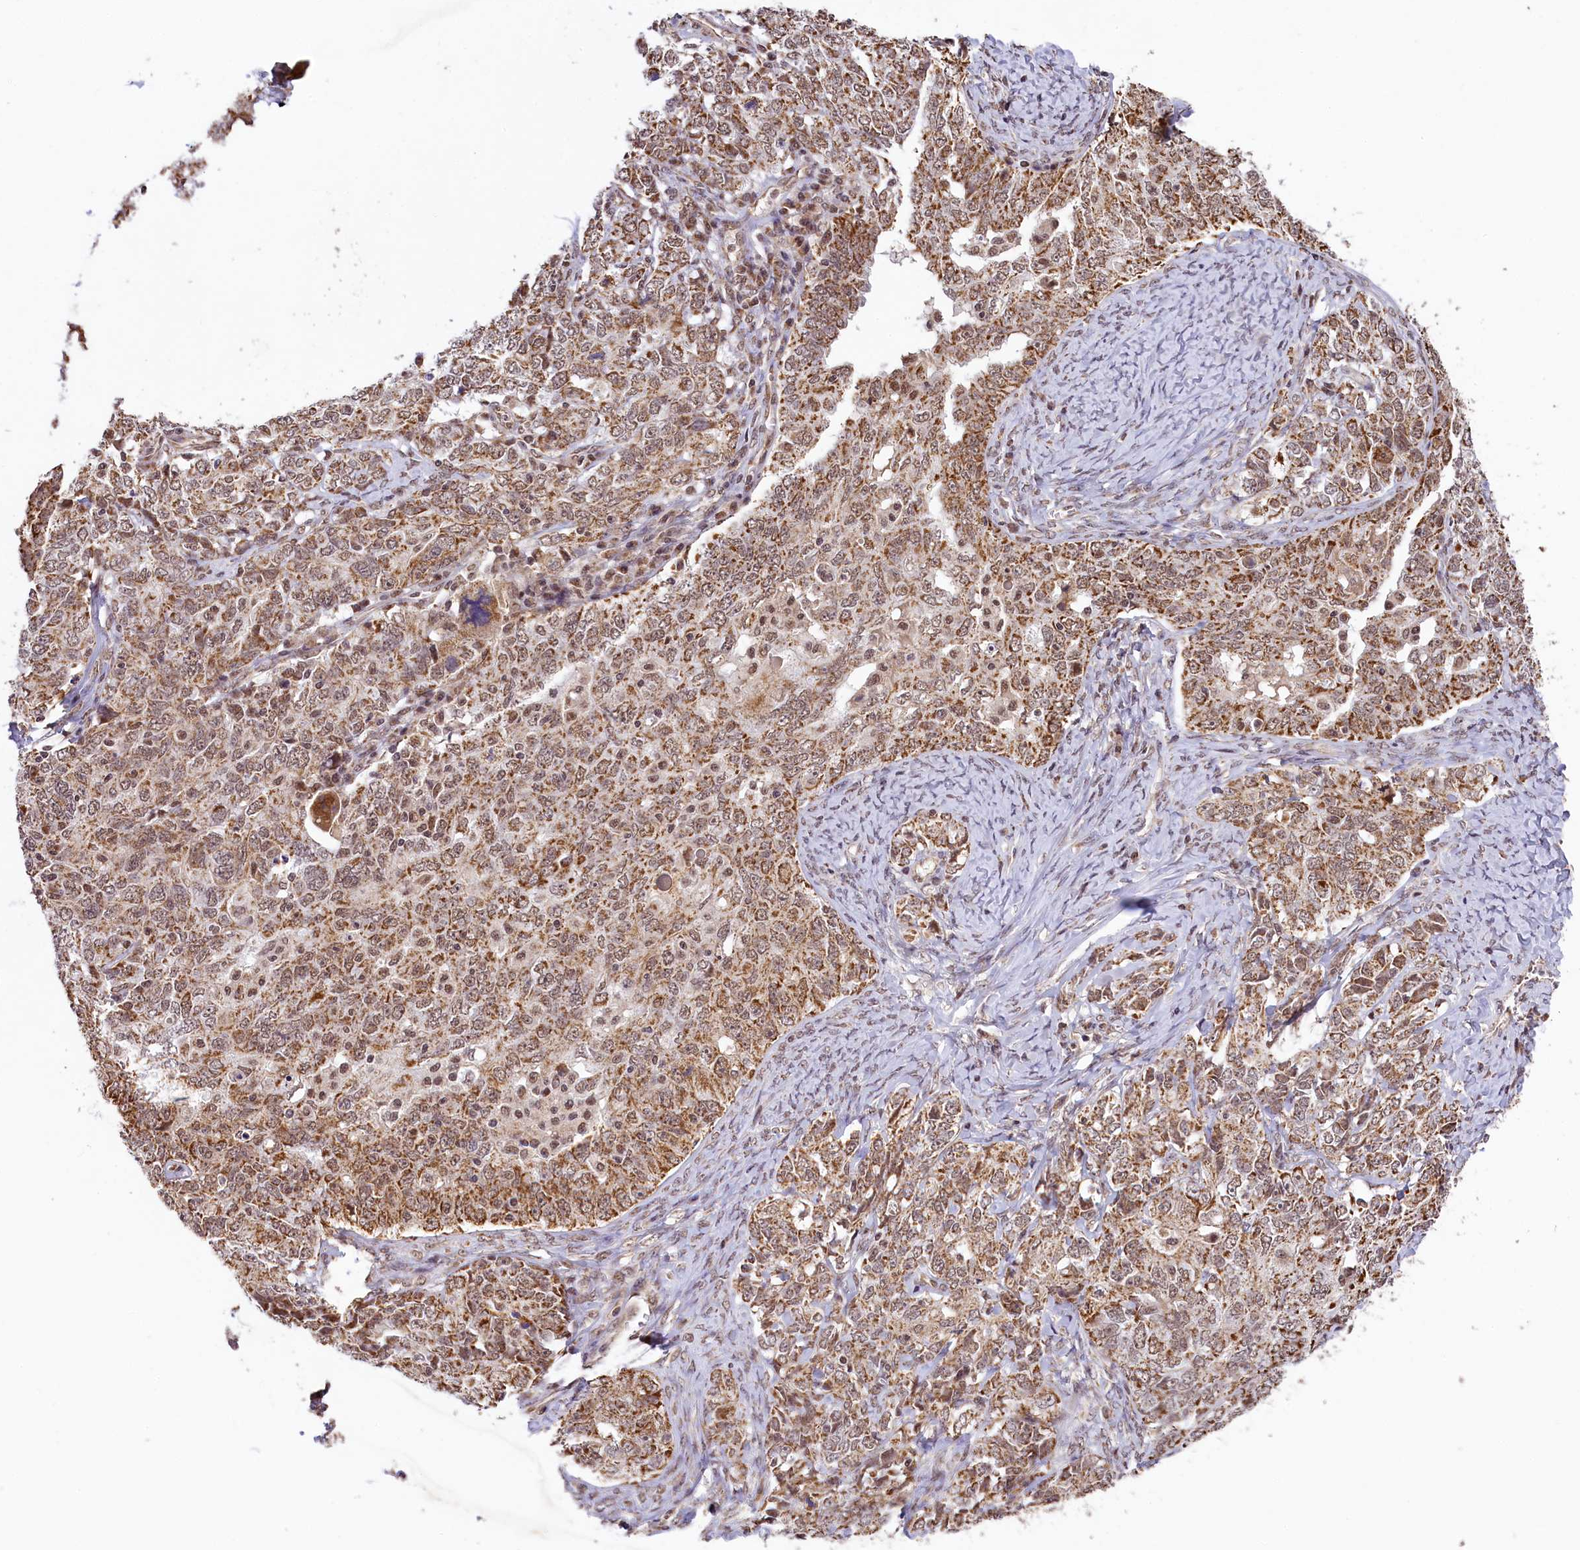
{"staining": {"intensity": "moderate", "quantity": ">75%", "location": "cytoplasmic/membranous,nuclear"}, "tissue": "ovarian cancer", "cell_type": "Tumor cells", "image_type": "cancer", "snomed": [{"axis": "morphology", "description": "Carcinoma, endometroid"}, {"axis": "topography", "description": "Ovary"}], "caption": "A brown stain shows moderate cytoplasmic/membranous and nuclear staining of a protein in ovarian cancer tumor cells. The protein of interest is stained brown, and the nuclei are stained in blue (DAB IHC with brightfield microscopy, high magnification).", "gene": "PAF1", "patient": {"sex": "female", "age": 62}}